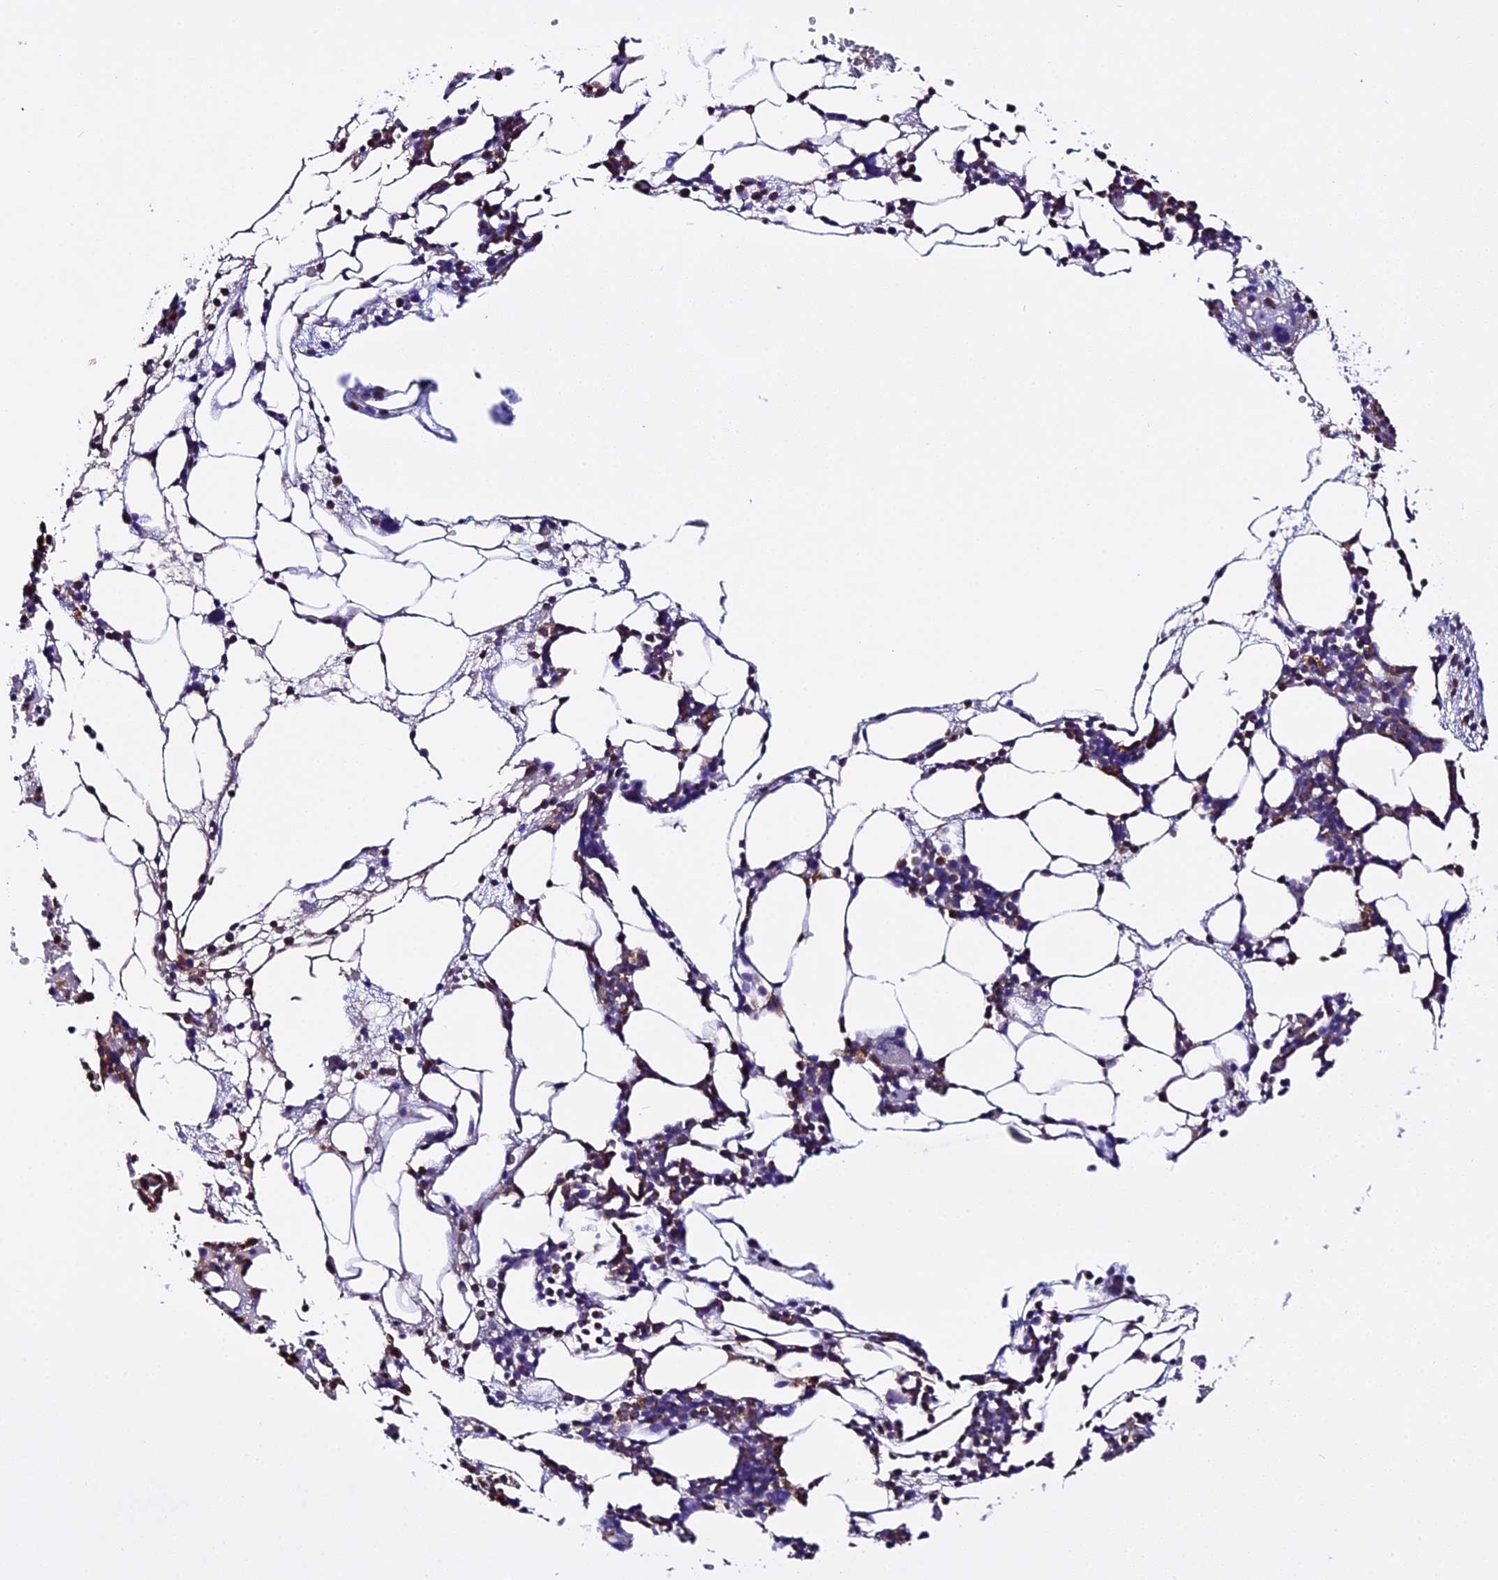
{"staining": {"intensity": "strong", "quantity": "<25%", "location": "cytoplasmic/membranous"}, "tissue": "bone marrow", "cell_type": "Hematopoietic cells", "image_type": "normal", "snomed": [{"axis": "morphology", "description": "Normal tissue, NOS"}, {"axis": "morphology", "description": "Inflammation, NOS"}, {"axis": "topography", "description": "Bone marrow"}], "caption": "IHC image of normal bone marrow stained for a protein (brown), which exhibits medium levels of strong cytoplasmic/membranous expression in about <25% of hematopoietic cells.", "gene": "NOD2", "patient": {"sex": "female", "age": 78}}